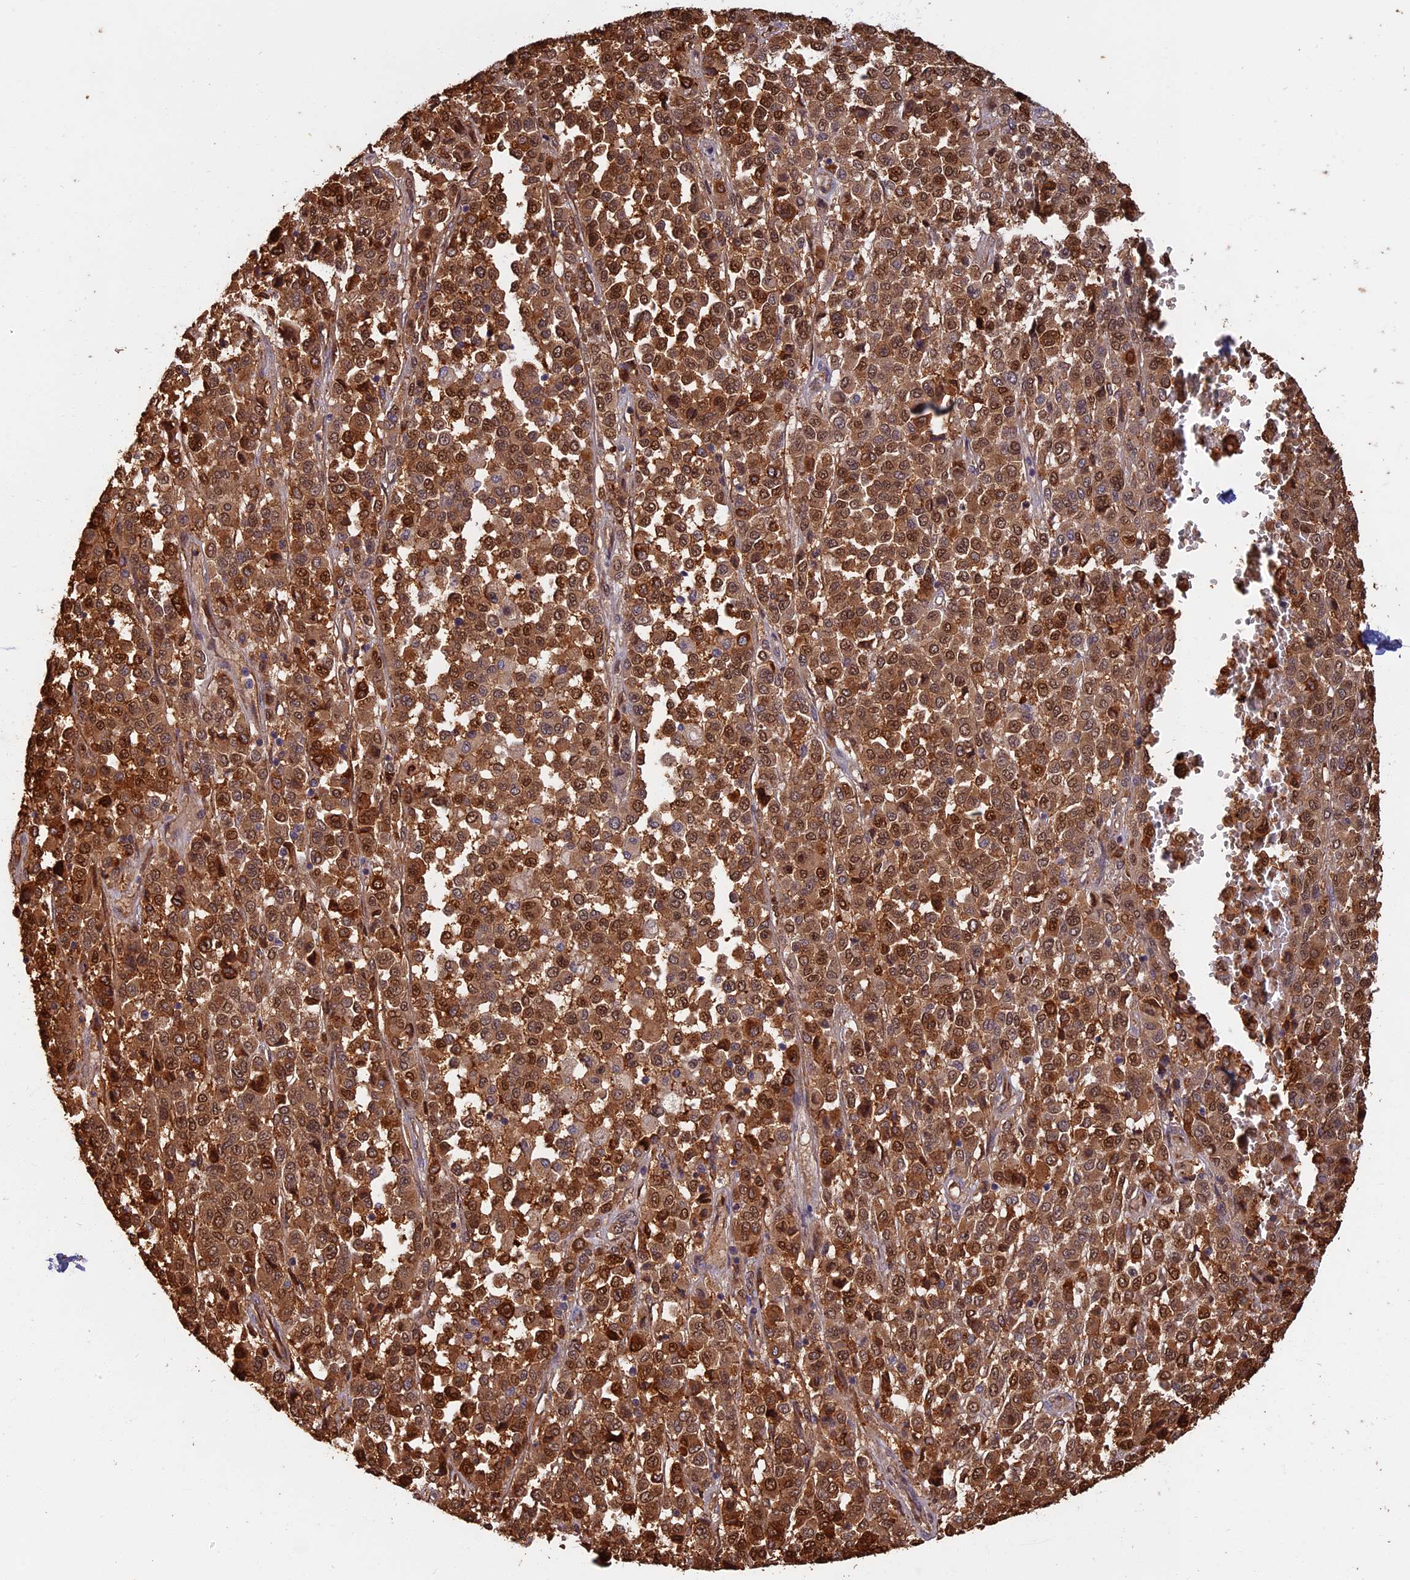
{"staining": {"intensity": "moderate", "quantity": ">75%", "location": "cytoplasmic/membranous,nuclear"}, "tissue": "melanoma", "cell_type": "Tumor cells", "image_type": "cancer", "snomed": [{"axis": "morphology", "description": "Malignant melanoma, Metastatic site"}, {"axis": "topography", "description": "Pancreas"}], "caption": "Malignant melanoma (metastatic site) stained with a brown dye reveals moderate cytoplasmic/membranous and nuclear positive expression in about >75% of tumor cells.", "gene": "SPG11", "patient": {"sex": "female", "age": 30}}